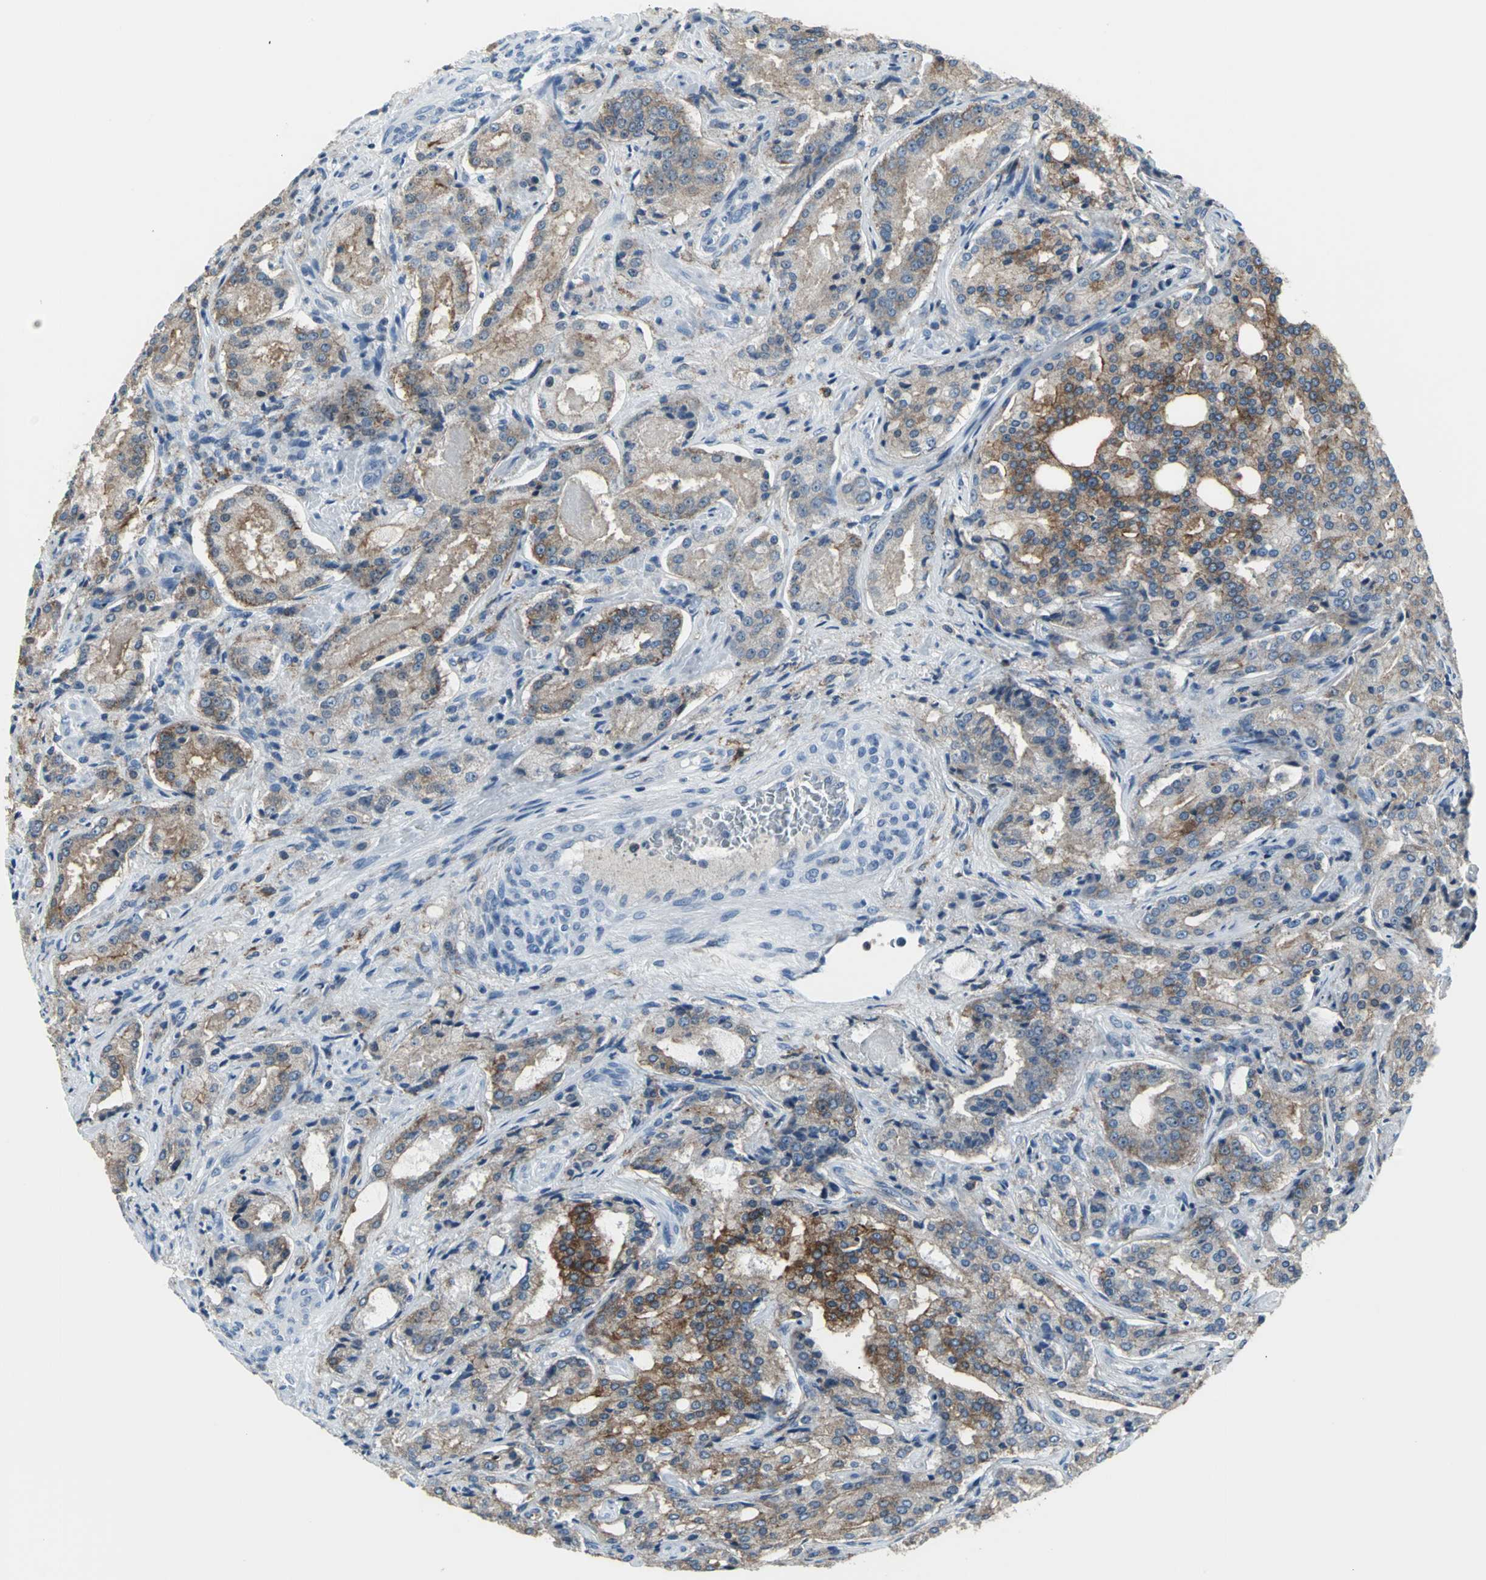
{"staining": {"intensity": "moderate", "quantity": ">75%", "location": "cytoplasmic/membranous"}, "tissue": "prostate cancer", "cell_type": "Tumor cells", "image_type": "cancer", "snomed": [{"axis": "morphology", "description": "Adenocarcinoma, High grade"}, {"axis": "topography", "description": "Prostate"}], "caption": "Protein expression analysis of adenocarcinoma (high-grade) (prostate) reveals moderate cytoplasmic/membranous staining in about >75% of tumor cells. (IHC, brightfield microscopy, high magnification).", "gene": "IQGAP2", "patient": {"sex": "male", "age": 72}}